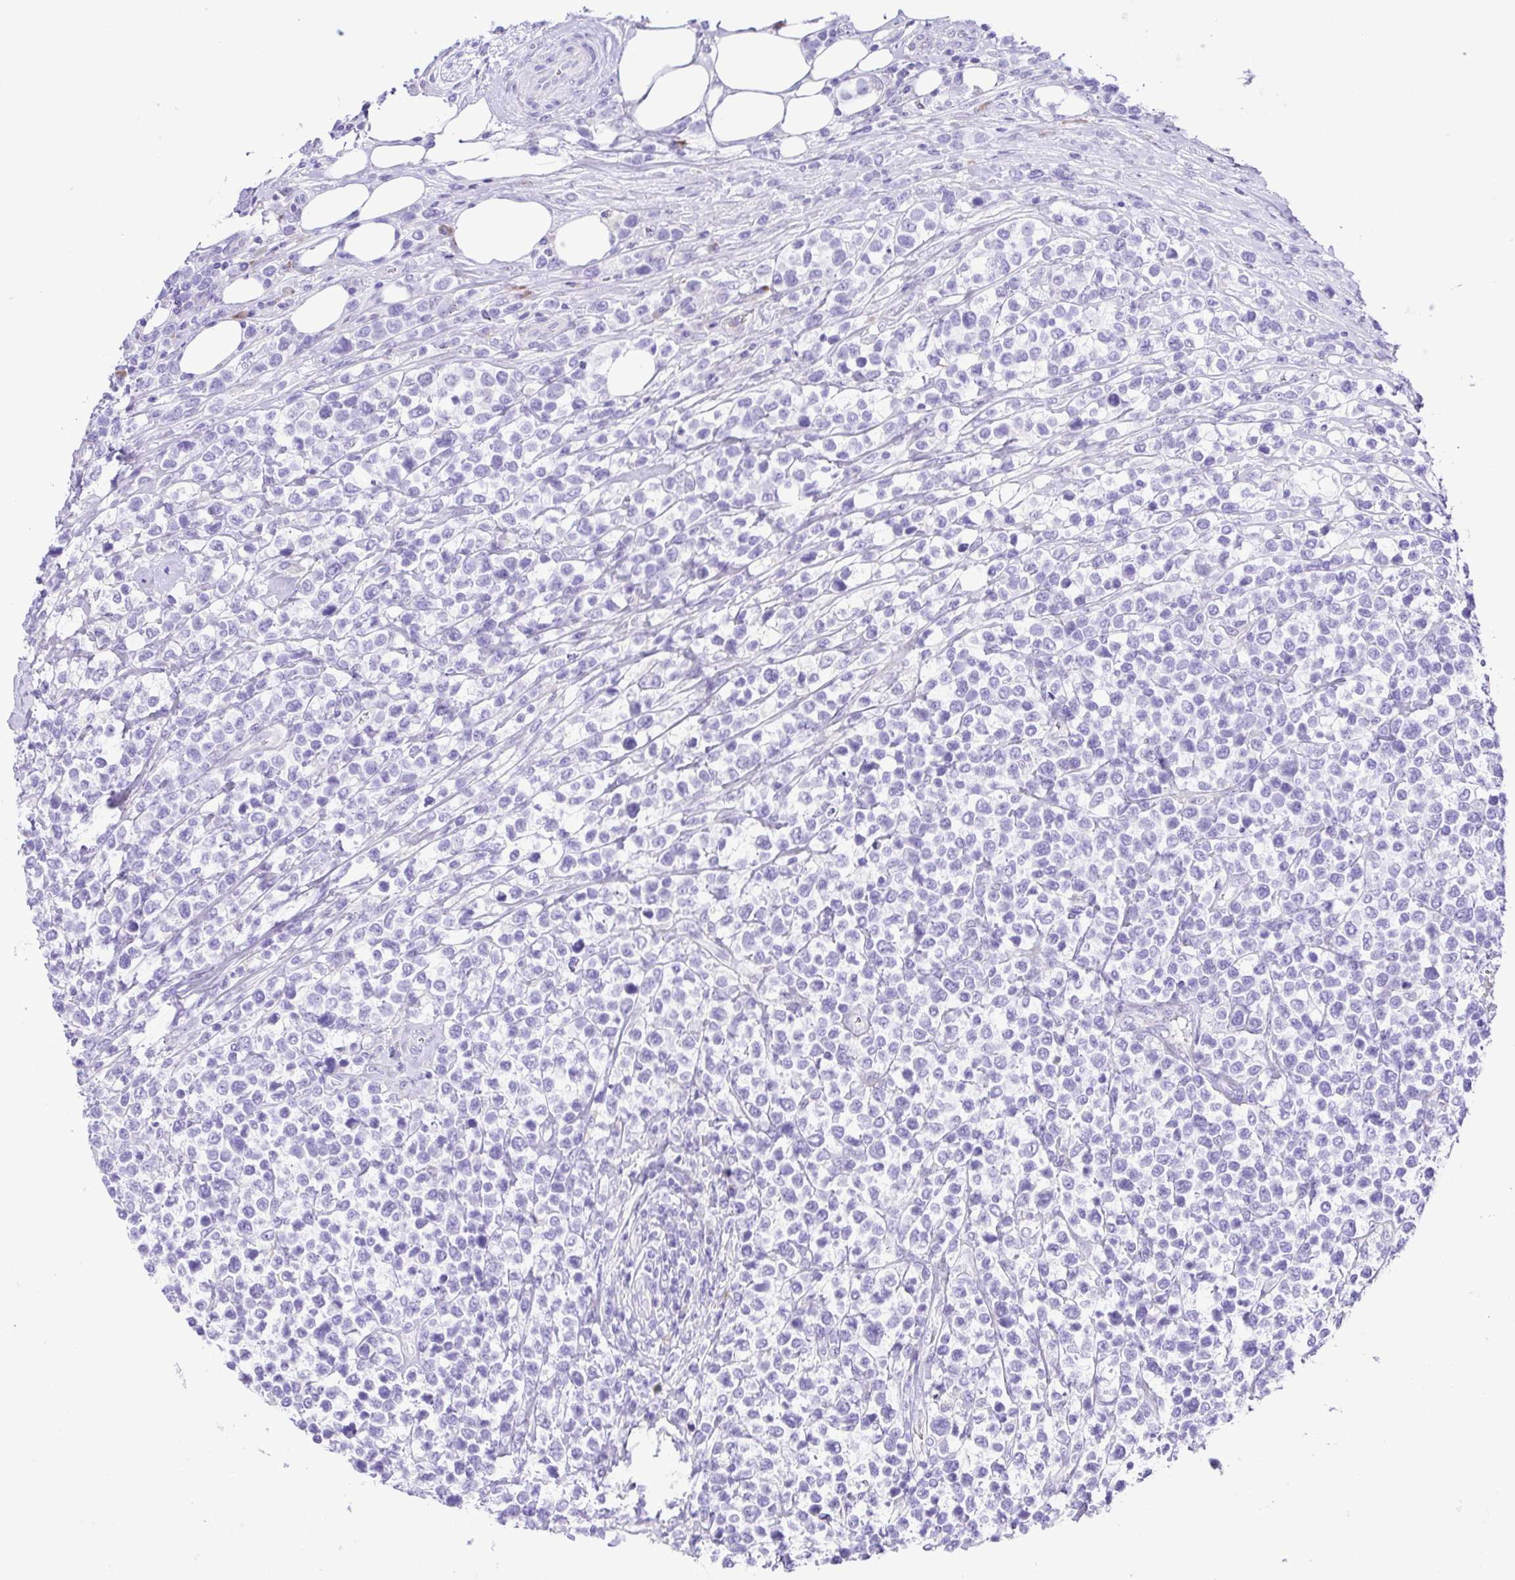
{"staining": {"intensity": "negative", "quantity": "none", "location": "none"}, "tissue": "lymphoma", "cell_type": "Tumor cells", "image_type": "cancer", "snomed": [{"axis": "morphology", "description": "Malignant lymphoma, non-Hodgkin's type, High grade"}, {"axis": "topography", "description": "Soft tissue"}], "caption": "Tumor cells are negative for protein expression in human lymphoma.", "gene": "GPR17", "patient": {"sex": "female", "age": 56}}